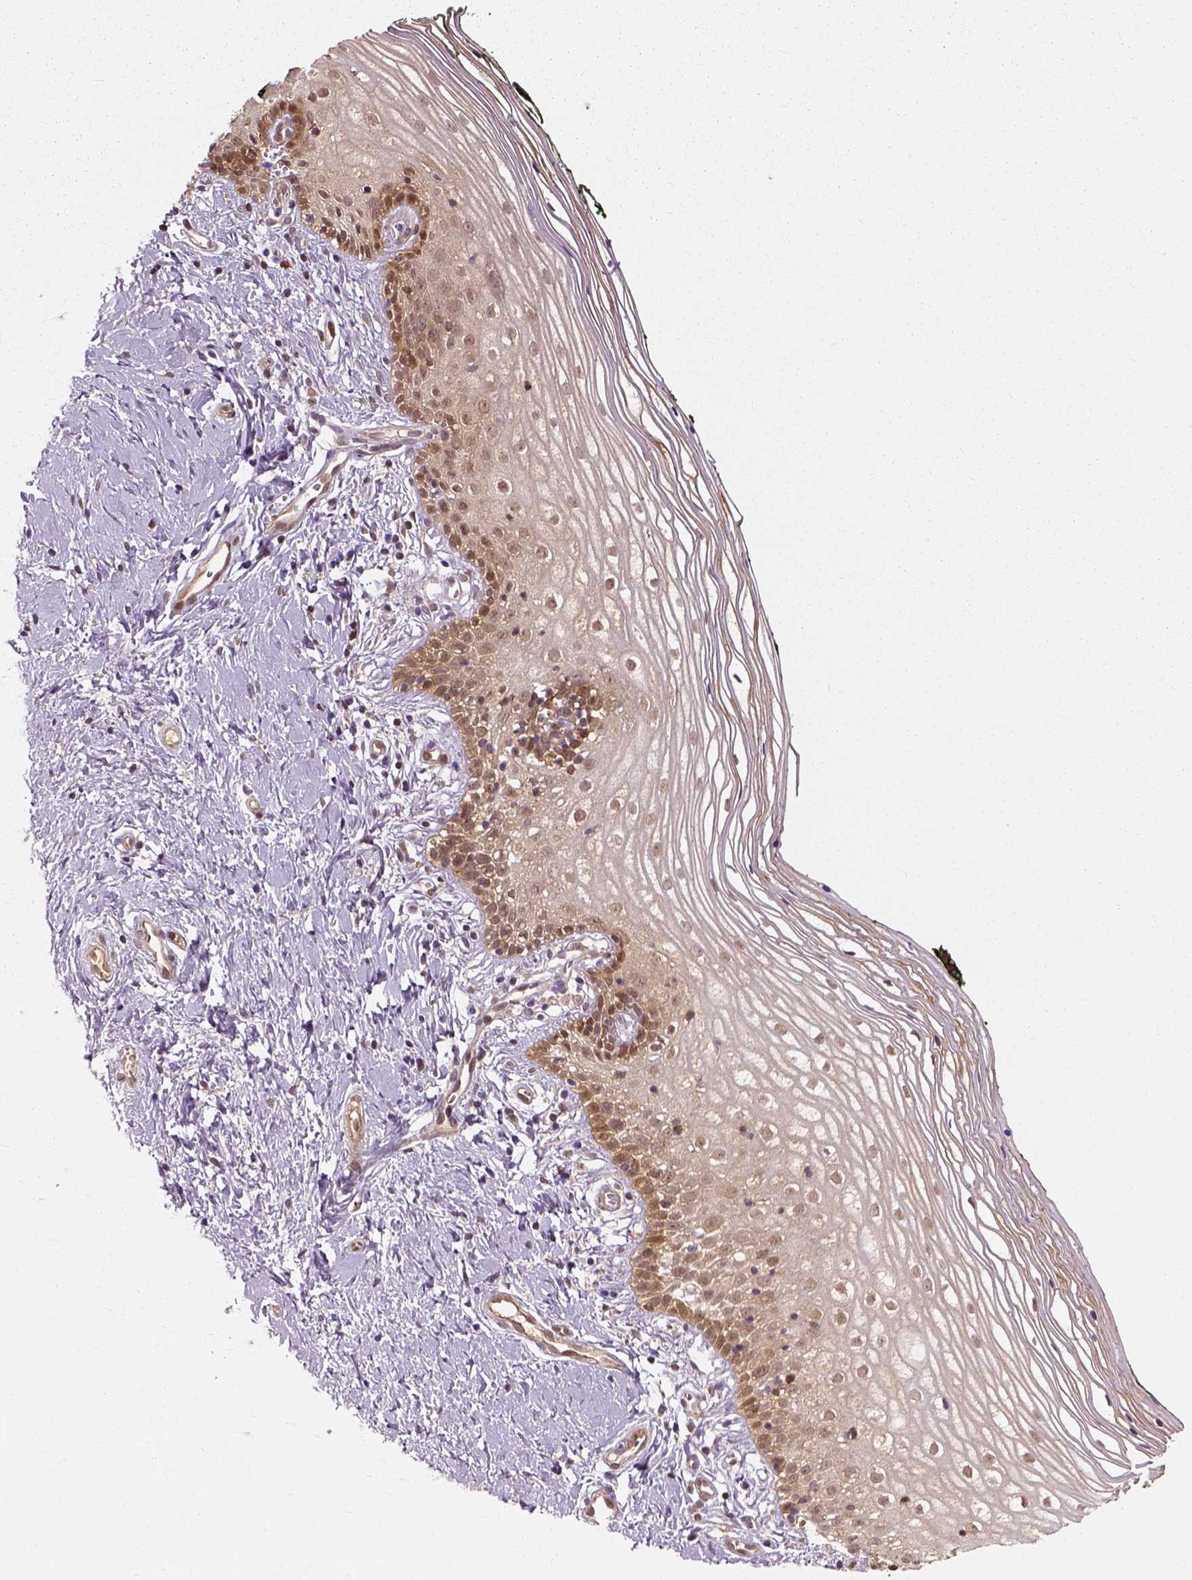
{"staining": {"intensity": "moderate", "quantity": ">75%", "location": "cytoplasmic/membranous,nuclear"}, "tissue": "vagina", "cell_type": "Squamous epithelial cells", "image_type": "normal", "snomed": [{"axis": "morphology", "description": "Normal tissue, NOS"}, {"axis": "topography", "description": "Vagina"}], "caption": "About >75% of squamous epithelial cells in normal human vagina demonstrate moderate cytoplasmic/membranous,nuclear protein staining as visualized by brown immunohistochemical staining.", "gene": "GPI", "patient": {"sex": "female", "age": 47}}